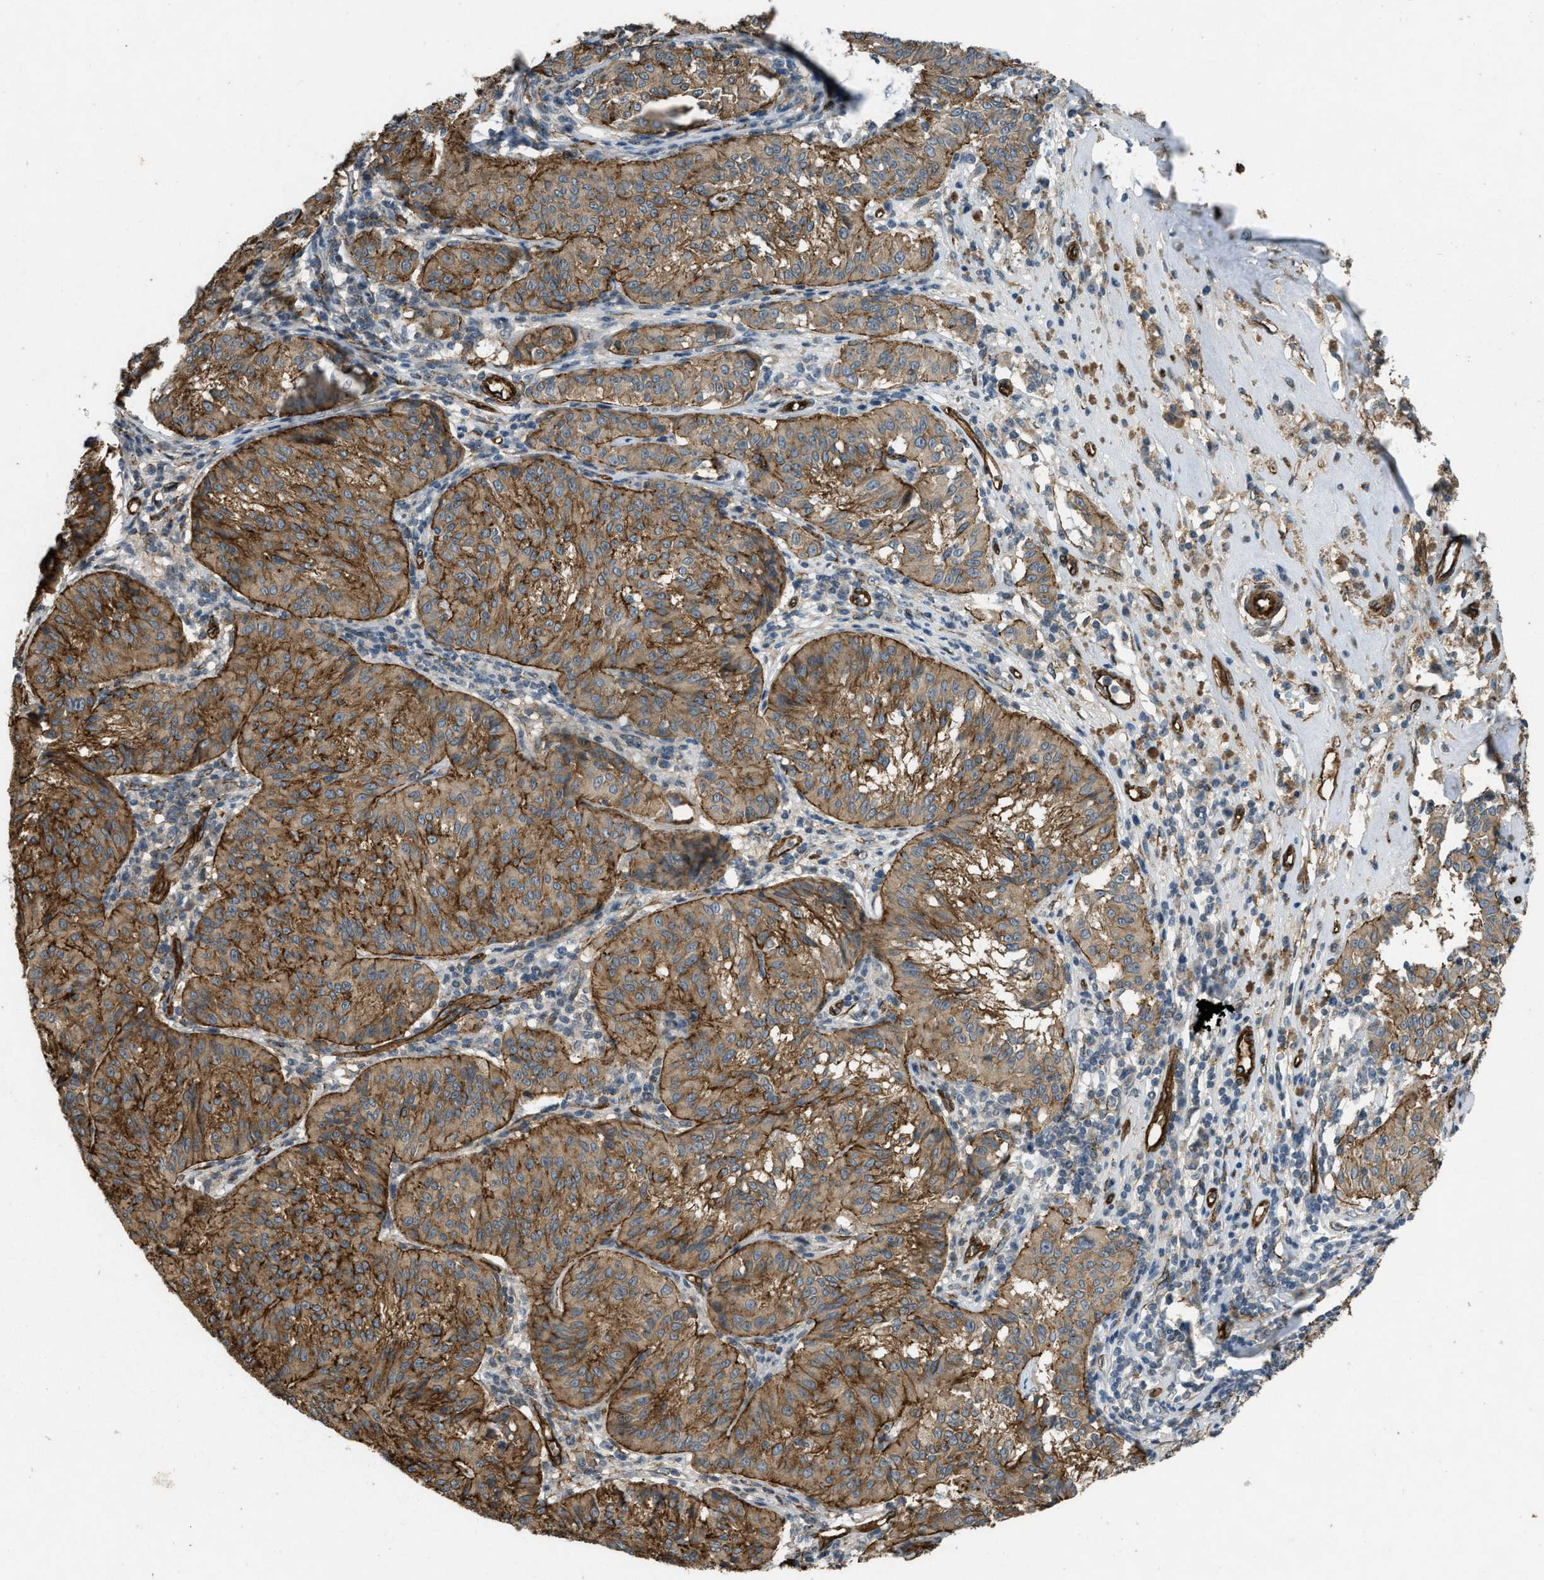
{"staining": {"intensity": "moderate", "quantity": ">75%", "location": "cytoplasmic/membranous"}, "tissue": "melanoma", "cell_type": "Tumor cells", "image_type": "cancer", "snomed": [{"axis": "morphology", "description": "Malignant melanoma, NOS"}, {"axis": "topography", "description": "Skin"}], "caption": "Brown immunohistochemical staining in malignant melanoma shows moderate cytoplasmic/membranous staining in approximately >75% of tumor cells. The protein of interest is shown in brown color, while the nuclei are stained blue.", "gene": "NMB", "patient": {"sex": "female", "age": 72}}